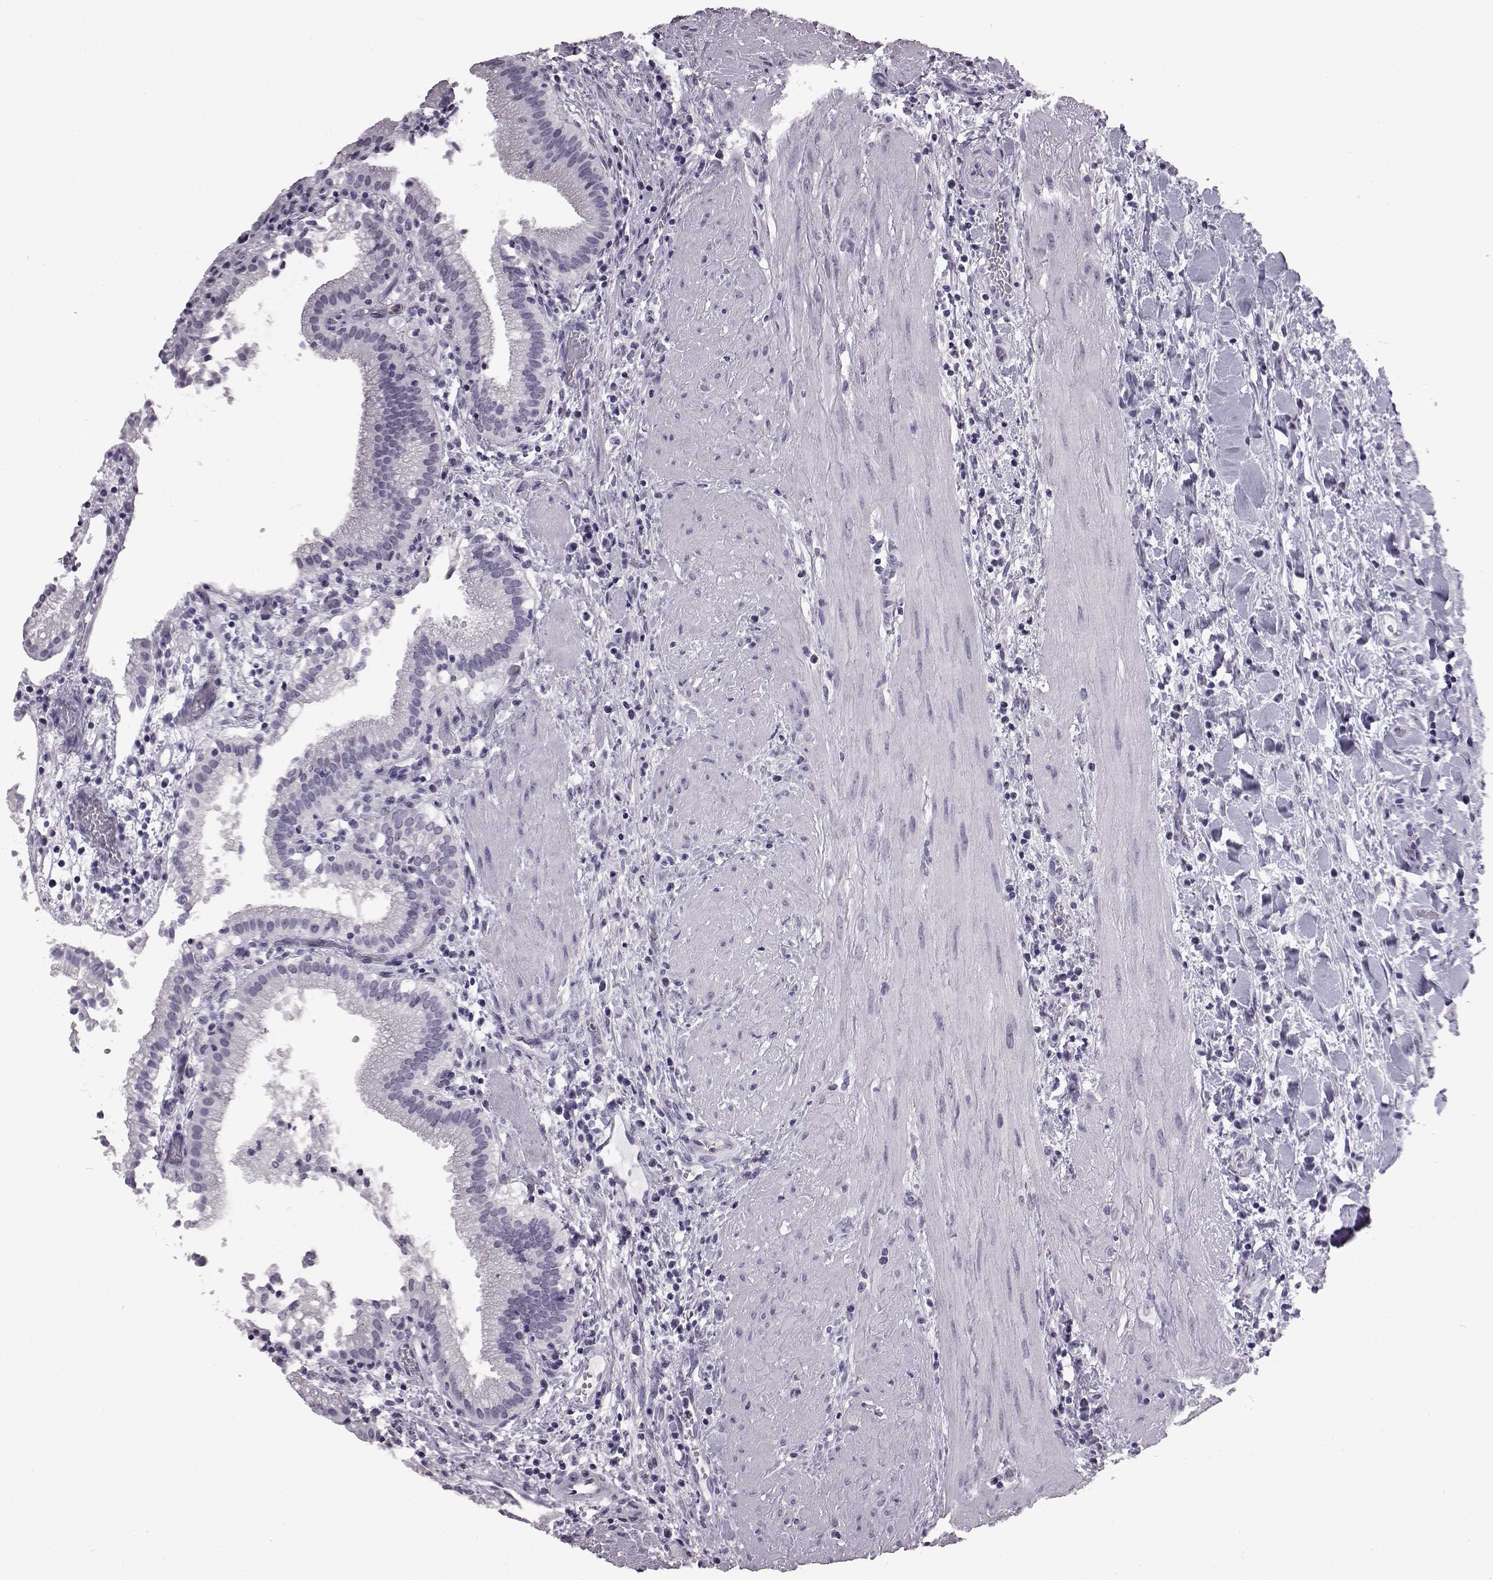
{"staining": {"intensity": "negative", "quantity": "none", "location": "none"}, "tissue": "gallbladder", "cell_type": "Glandular cells", "image_type": "normal", "snomed": [{"axis": "morphology", "description": "Normal tissue, NOS"}, {"axis": "topography", "description": "Gallbladder"}], "caption": "Glandular cells show no significant protein expression in benign gallbladder. The staining was performed using DAB (3,3'-diaminobenzidine) to visualize the protein expression in brown, while the nuclei were stained in blue with hematoxylin (Magnification: 20x).", "gene": "ADGRG2", "patient": {"sex": "male", "age": 42}}